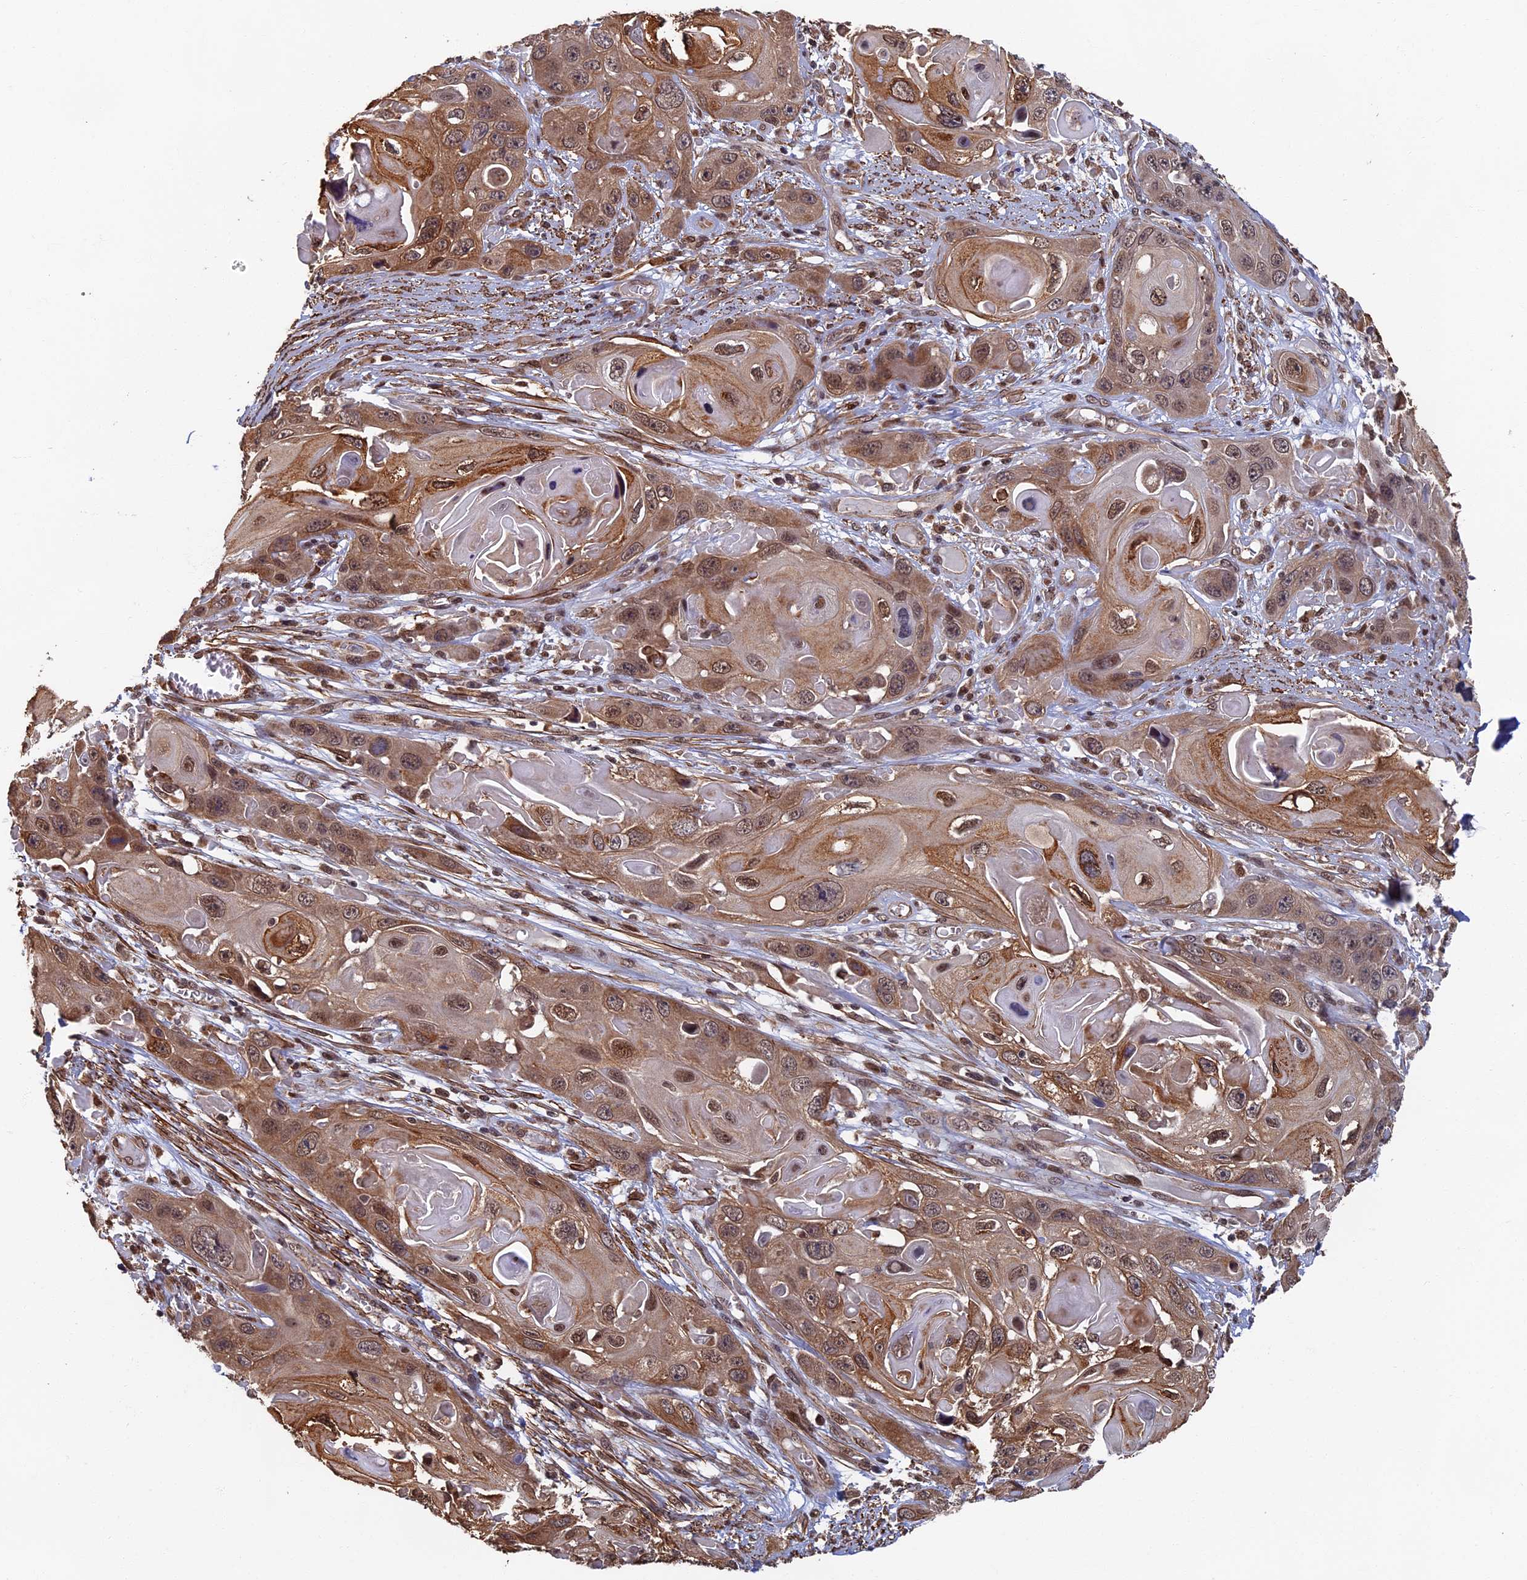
{"staining": {"intensity": "moderate", "quantity": ">75%", "location": "cytoplasmic/membranous,nuclear"}, "tissue": "skin cancer", "cell_type": "Tumor cells", "image_type": "cancer", "snomed": [{"axis": "morphology", "description": "Squamous cell carcinoma, NOS"}, {"axis": "topography", "description": "Skin"}], "caption": "Protein staining exhibits moderate cytoplasmic/membranous and nuclear positivity in approximately >75% of tumor cells in squamous cell carcinoma (skin).", "gene": "CTDP1", "patient": {"sex": "male", "age": 55}}